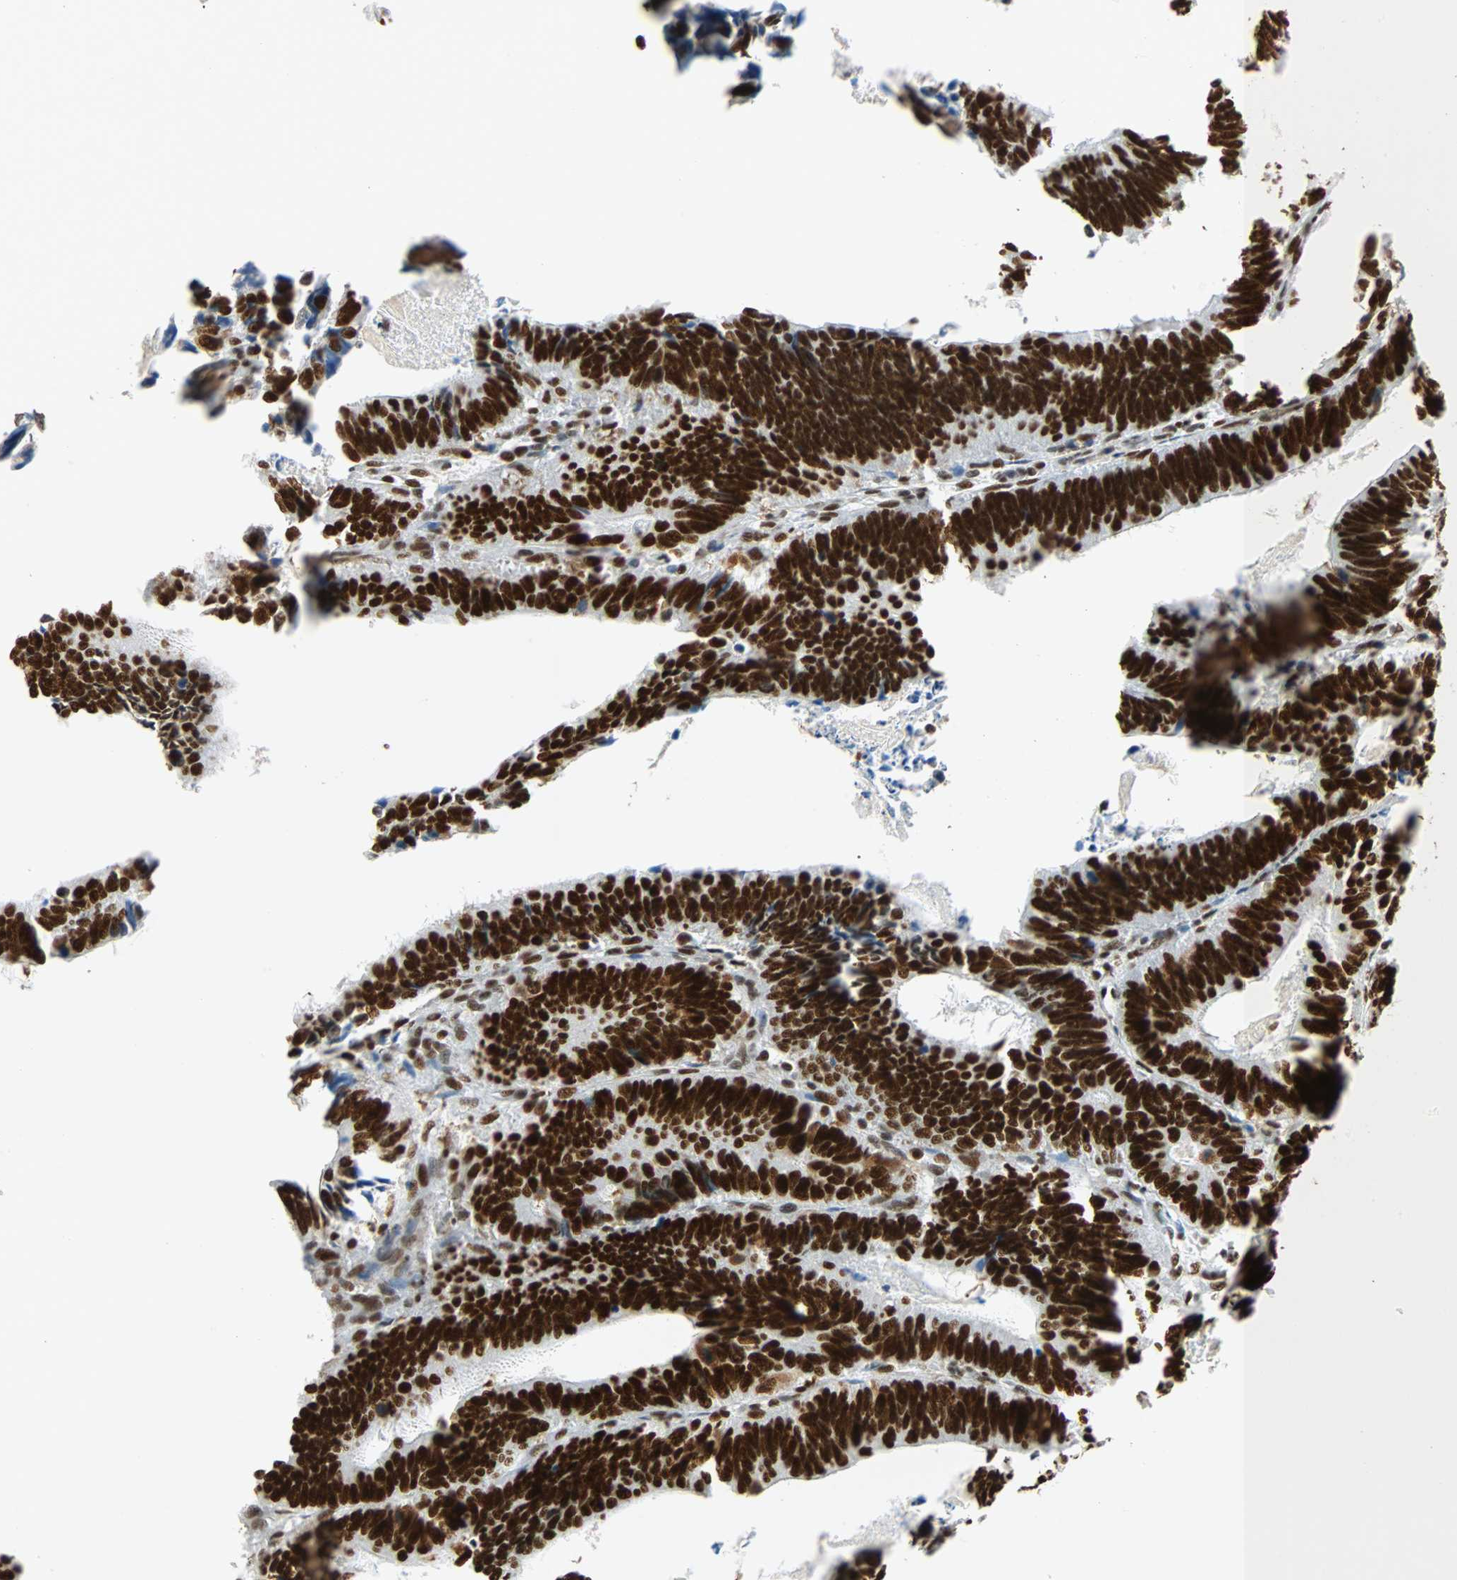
{"staining": {"intensity": "strong", "quantity": ">75%", "location": "nuclear"}, "tissue": "colorectal cancer", "cell_type": "Tumor cells", "image_type": "cancer", "snomed": [{"axis": "morphology", "description": "Adenocarcinoma, NOS"}, {"axis": "topography", "description": "Colon"}], "caption": "A brown stain shows strong nuclear staining of a protein in colorectal adenocarcinoma tumor cells. (DAB (3,3'-diaminobenzidine) IHC with brightfield microscopy, high magnification).", "gene": "CDK12", "patient": {"sex": "male", "age": 72}}